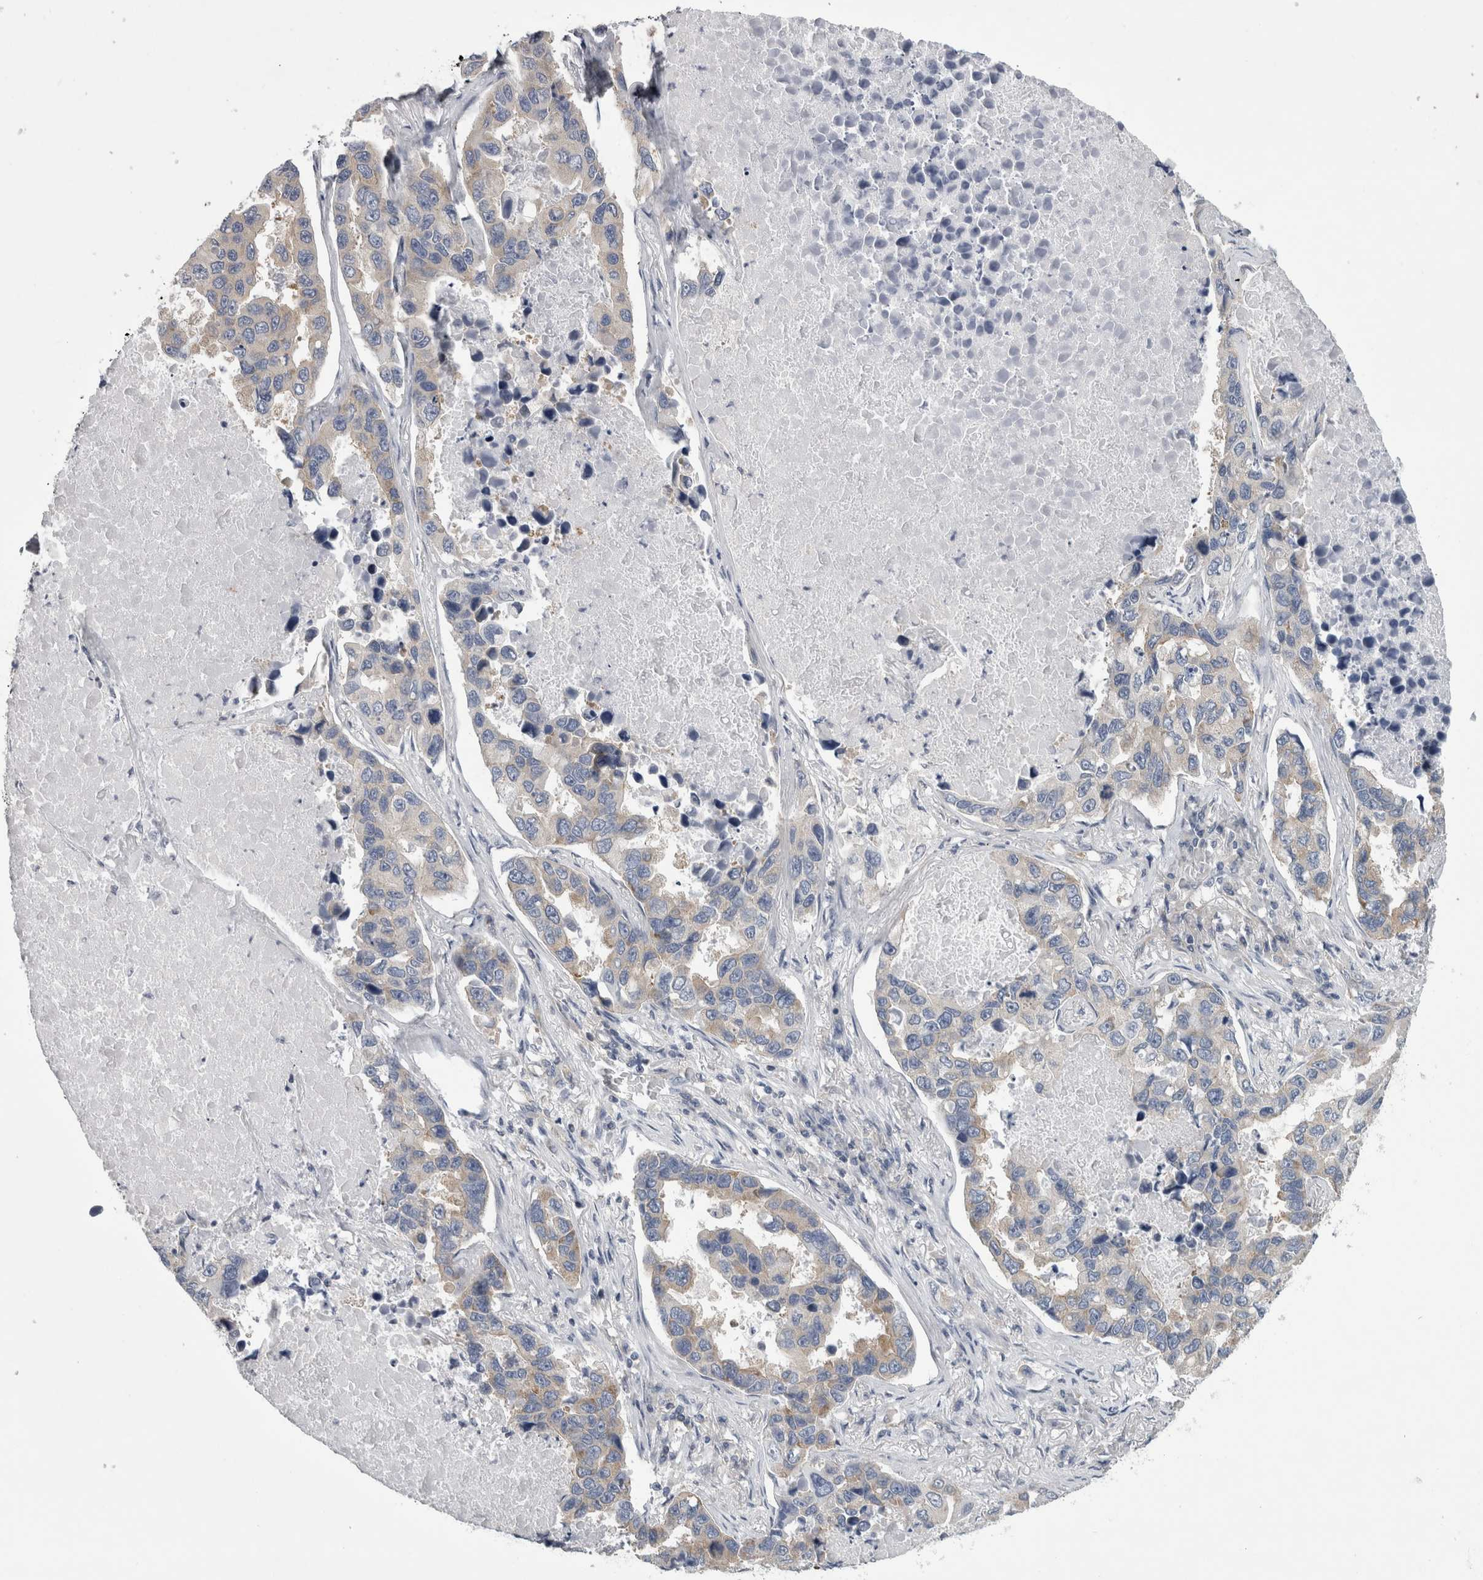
{"staining": {"intensity": "weak", "quantity": "25%-75%", "location": "cytoplasmic/membranous"}, "tissue": "lung cancer", "cell_type": "Tumor cells", "image_type": "cancer", "snomed": [{"axis": "morphology", "description": "Adenocarcinoma, NOS"}, {"axis": "topography", "description": "Lung"}], "caption": "A brown stain shows weak cytoplasmic/membranous positivity of a protein in lung cancer tumor cells. (Stains: DAB (3,3'-diaminobenzidine) in brown, nuclei in blue, Microscopy: brightfield microscopy at high magnification).", "gene": "PRRC2C", "patient": {"sex": "male", "age": 64}}